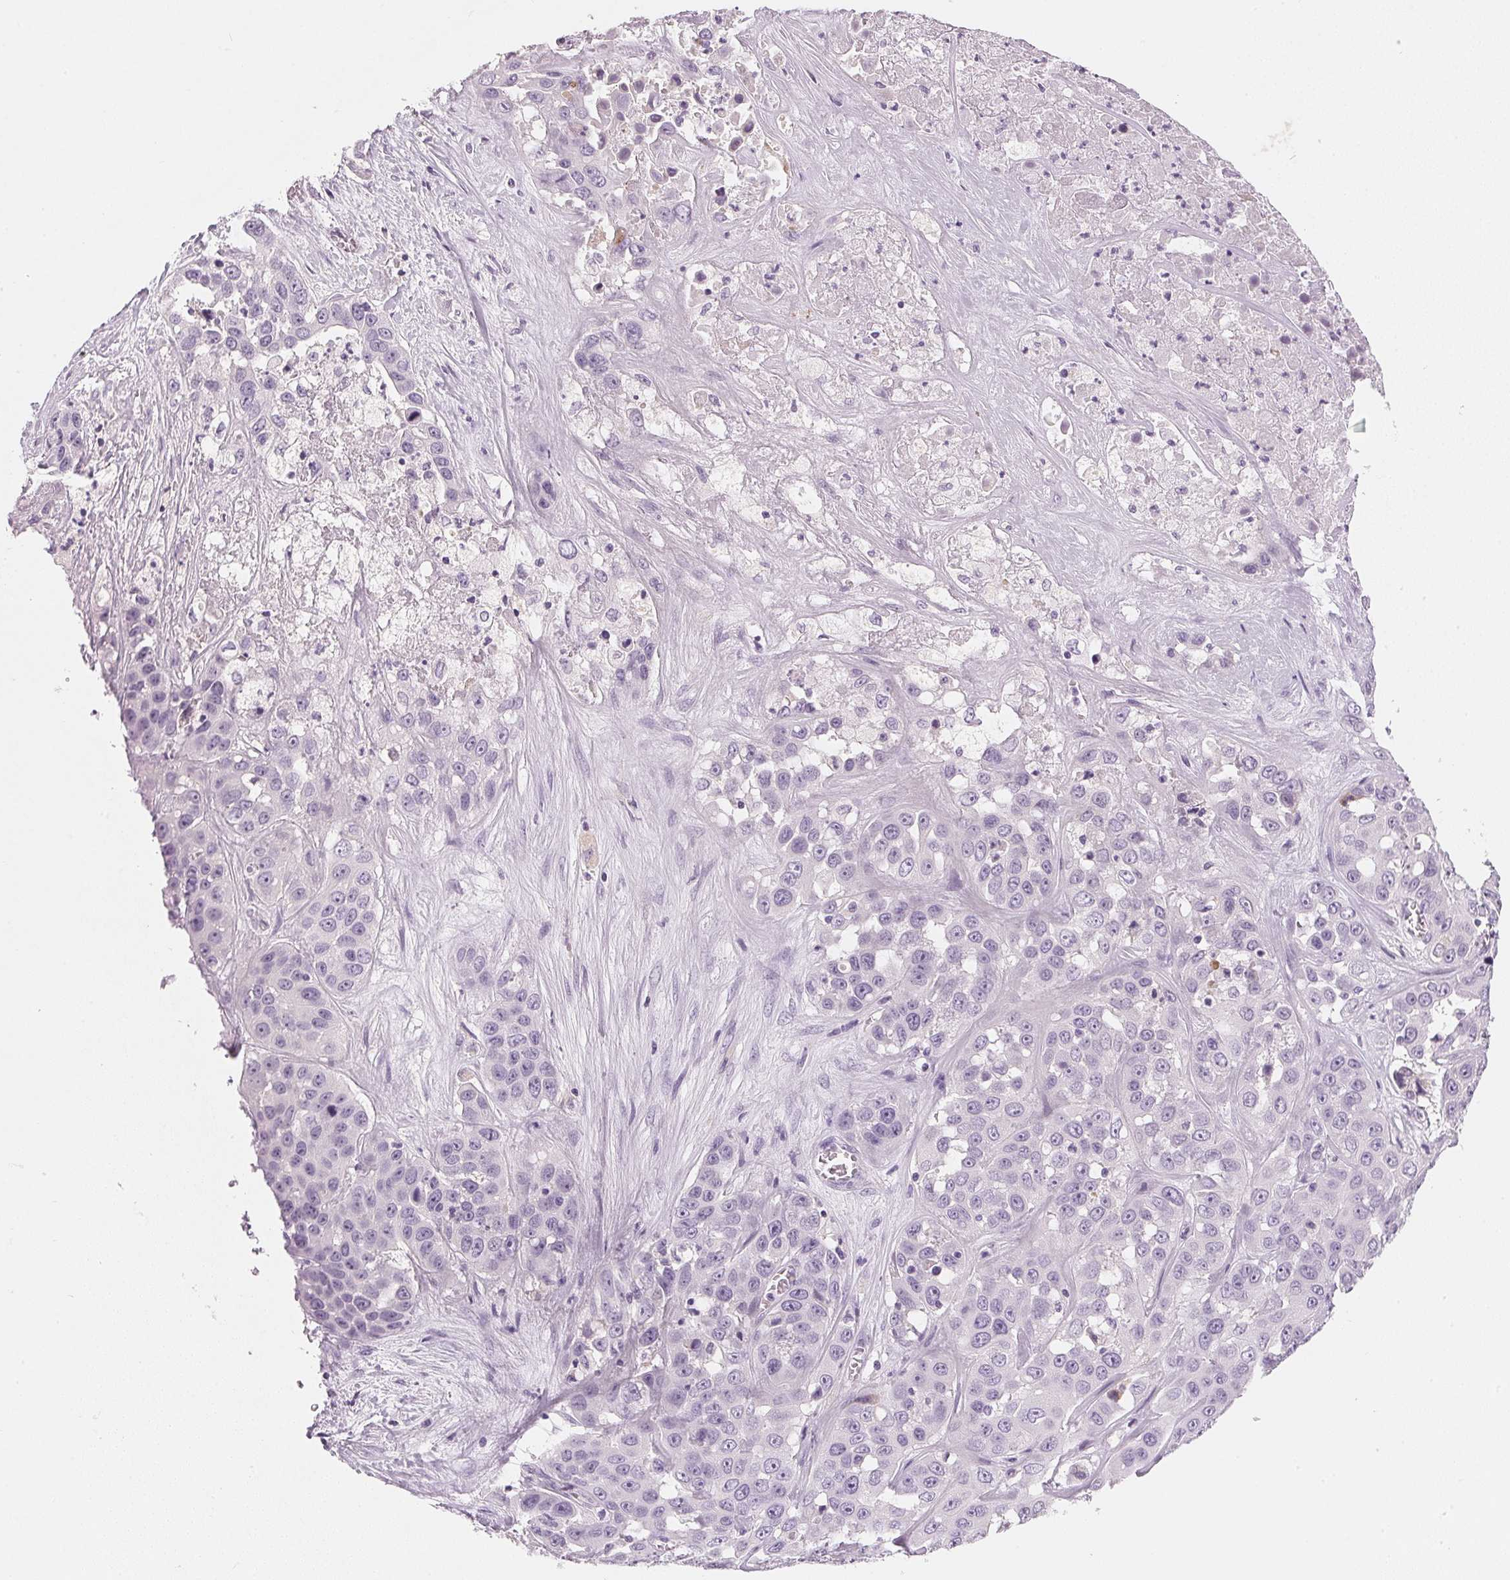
{"staining": {"intensity": "negative", "quantity": "none", "location": "none"}, "tissue": "liver cancer", "cell_type": "Tumor cells", "image_type": "cancer", "snomed": [{"axis": "morphology", "description": "Cholangiocarcinoma"}, {"axis": "topography", "description": "Liver"}], "caption": "An image of human cholangiocarcinoma (liver) is negative for staining in tumor cells.", "gene": "CHST4", "patient": {"sex": "female", "age": 52}}